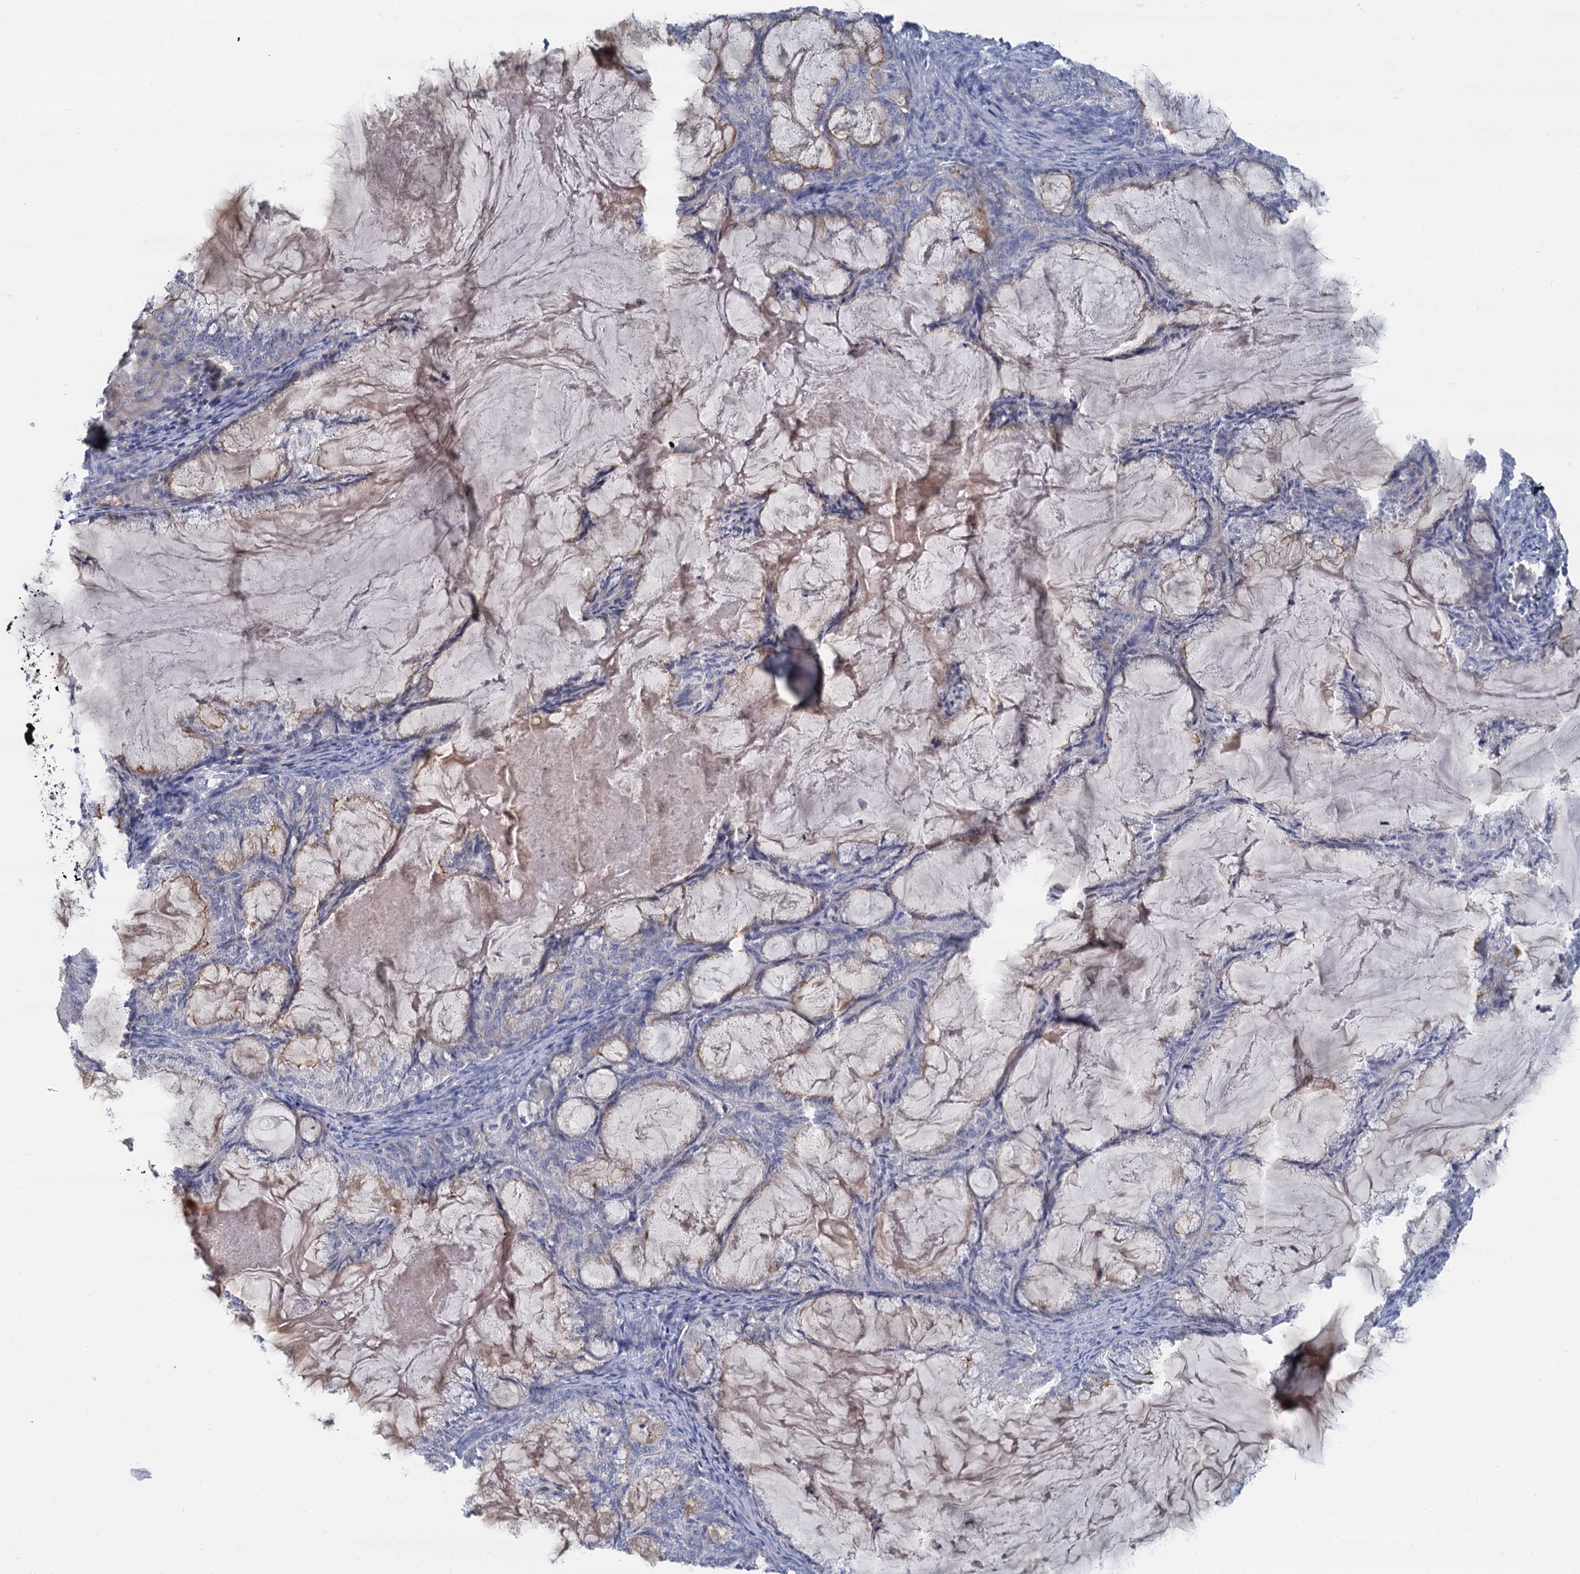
{"staining": {"intensity": "negative", "quantity": "none", "location": "none"}, "tissue": "endometrial cancer", "cell_type": "Tumor cells", "image_type": "cancer", "snomed": [{"axis": "morphology", "description": "Adenocarcinoma, NOS"}, {"axis": "topography", "description": "Endometrium"}], "caption": "An immunohistochemistry image of endometrial cancer is shown. There is no staining in tumor cells of endometrial cancer.", "gene": "ACSM3", "patient": {"sex": "female", "age": 86}}